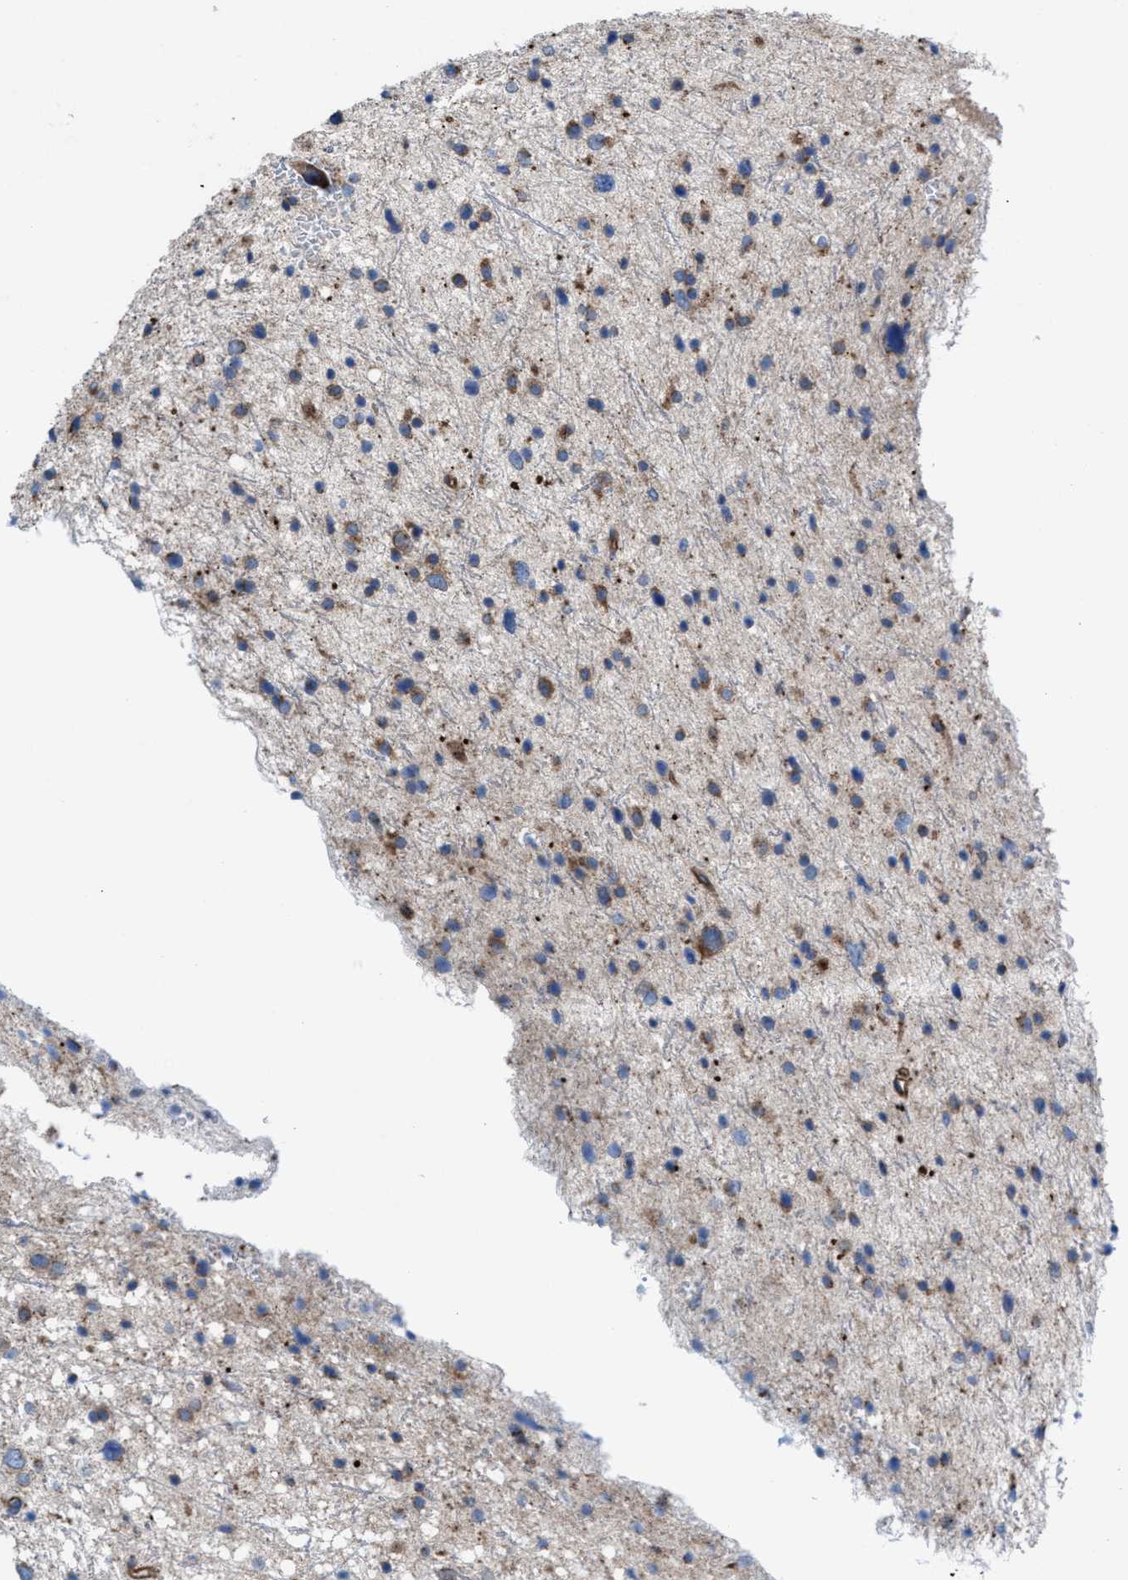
{"staining": {"intensity": "moderate", "quantity": ">75%", "location": "cytoplasmic/membranous"}, "tissue": "glioma", "cell_type": "Tumor cells", "image_type": "cancer", "snomed": [{"axis": "morphology", "description": "Glioma, malignant, Low grade"}, {"axis": "topography", "description": "Brain"}], "caption": "A micrograph of human low-grade glioma (malignant) stained for a protein displays moderate cytoplasmic/membranous brown staining in tumor cells.", "gene": "NYAP1", "patient": {"sex": "female", "age": 37}}